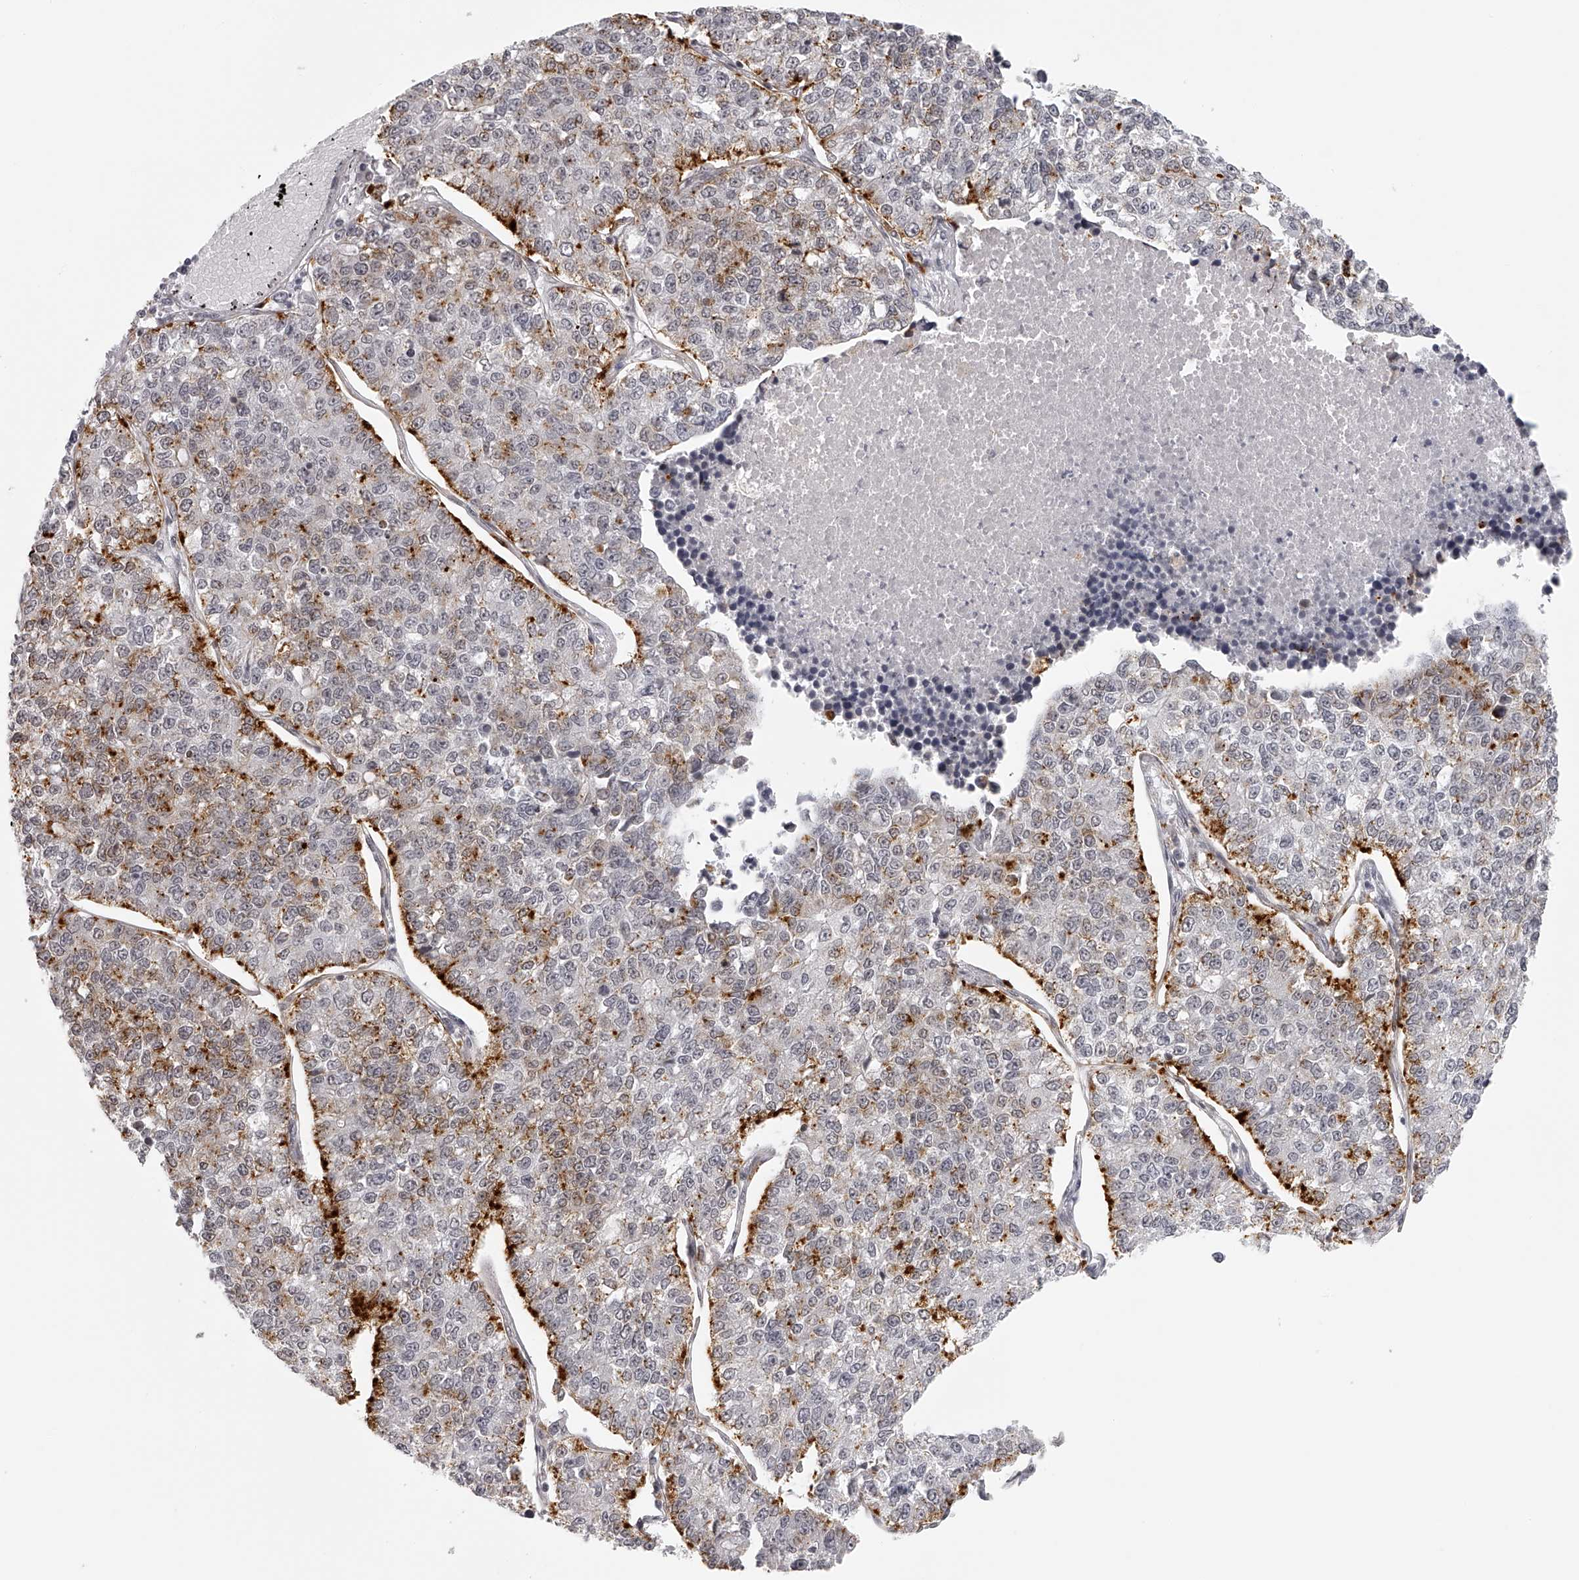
{"staining": {"intensity": "strong", "quantity": "<25%", "location": "cytoplasmic/membranous"}, "tissue": "lung cancer", "cell_type": "Tumor cells", "image_type": "cancer", "snomed": [{"axis": "morphology", "description": "Adenocarcinoma, NOS"}, {"axis": "topography", "description": "Lung"}], "caption": "Tumor cells display medium levels of strong cytoplasmic/membranous expression in about <25% of cells in human lung cancer (adenocarcinoma).", "gene": "RNF220", "patient": {"sex": "male", "age": 49}}